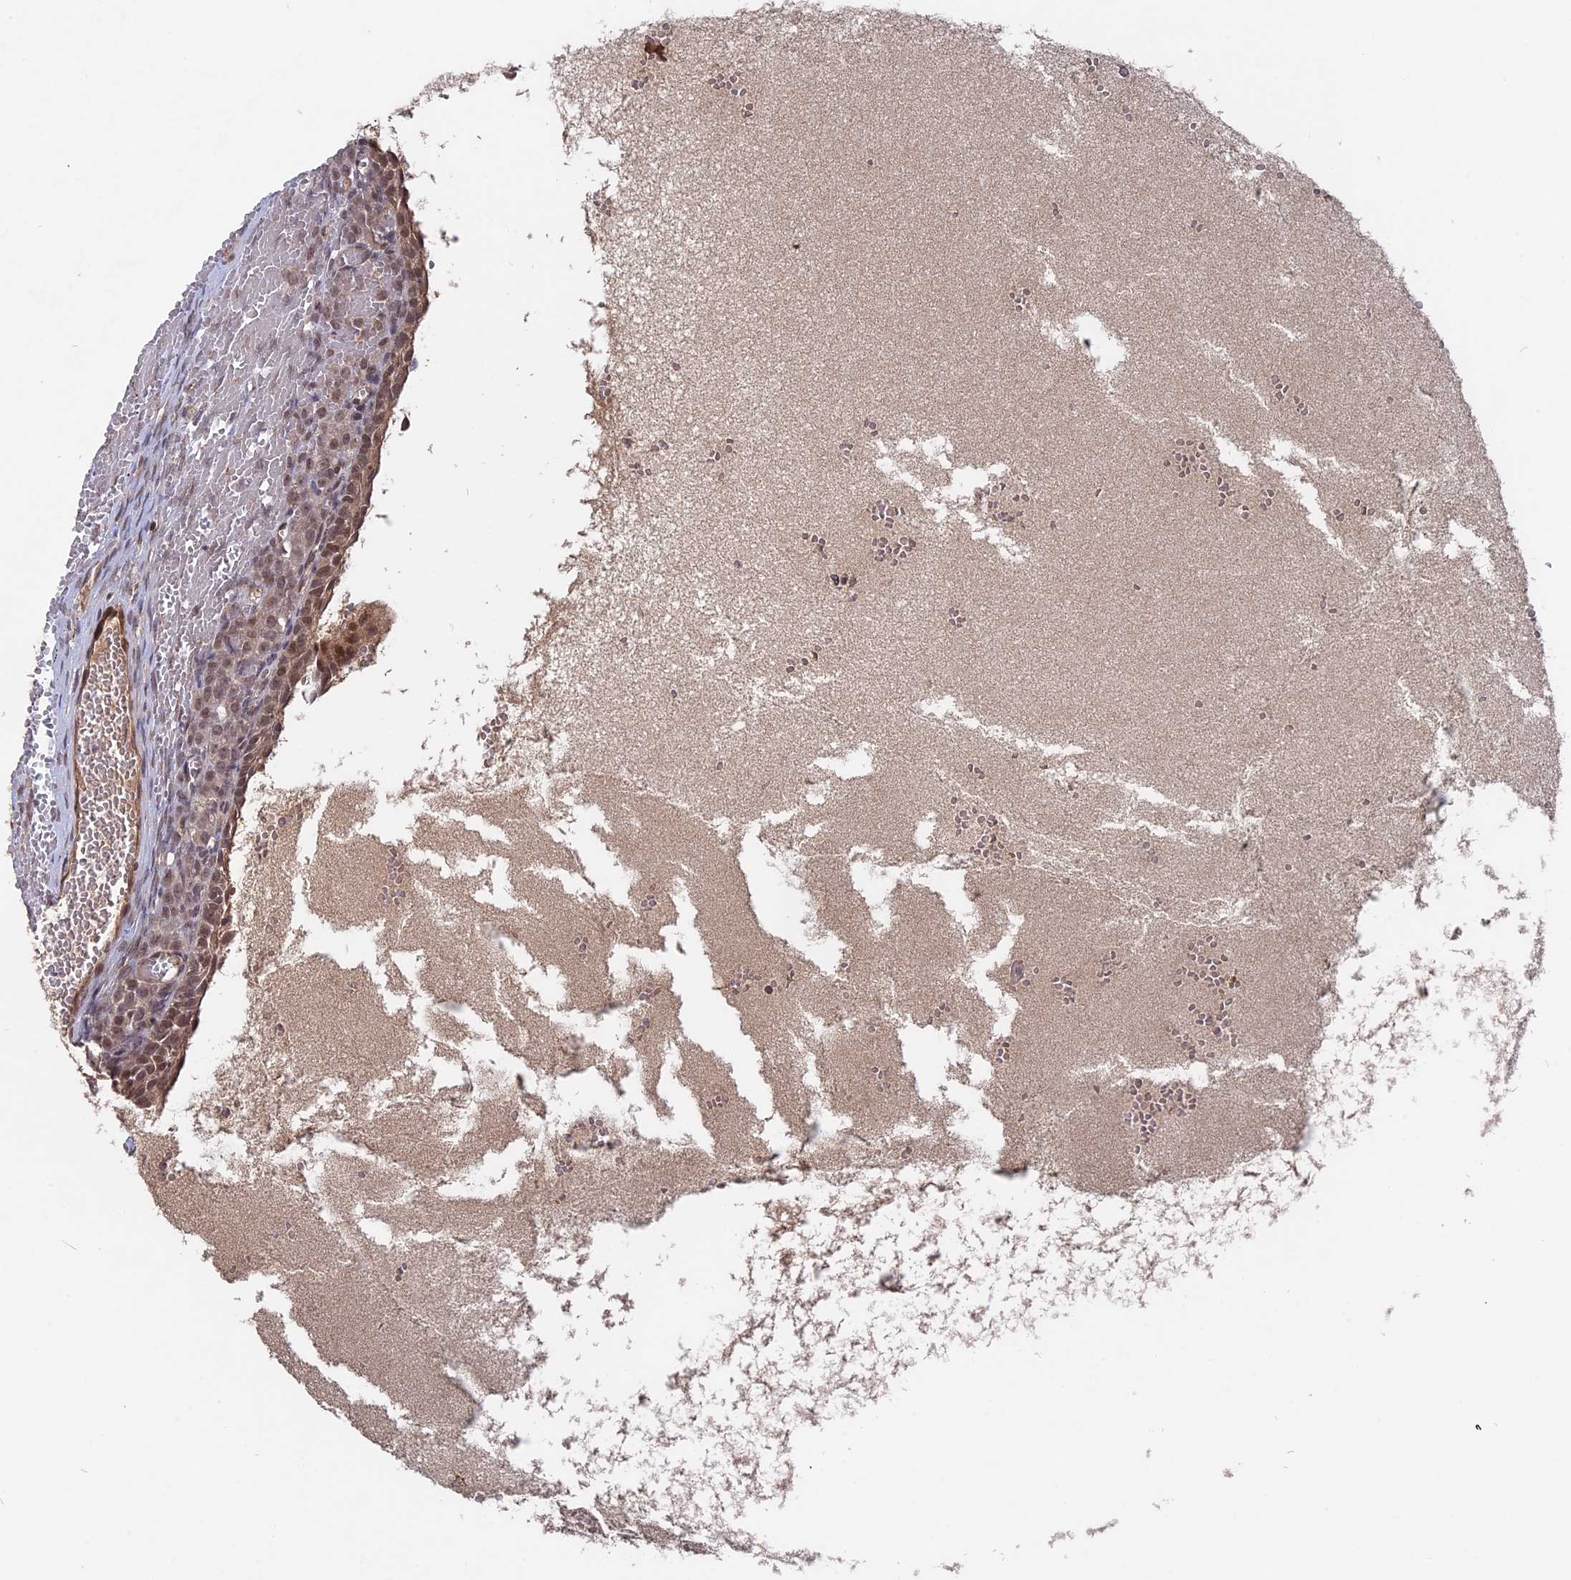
{"staining": {"intensity": "moderate", "quantity": "25%-75%", "location": "cytoplasmic/membranous"}, "tissue": "ovary", "cell_type": "Ovarian stroma cells", "image_type": "normal", "snomed": [{"axis": "morphology", "description": "Adenocarcinoma, NOS"}, {"axis": "topography", "description": "Endometrium"}], "caption": "Benign ovary displays moderate cytoplasmic/membranous staining in approximately 25%-75% of ovarian stroma cells, visualized by immunohistochemistry.", "gene": "NOSIP", "patient": {"sex": "female", "age": 32}}